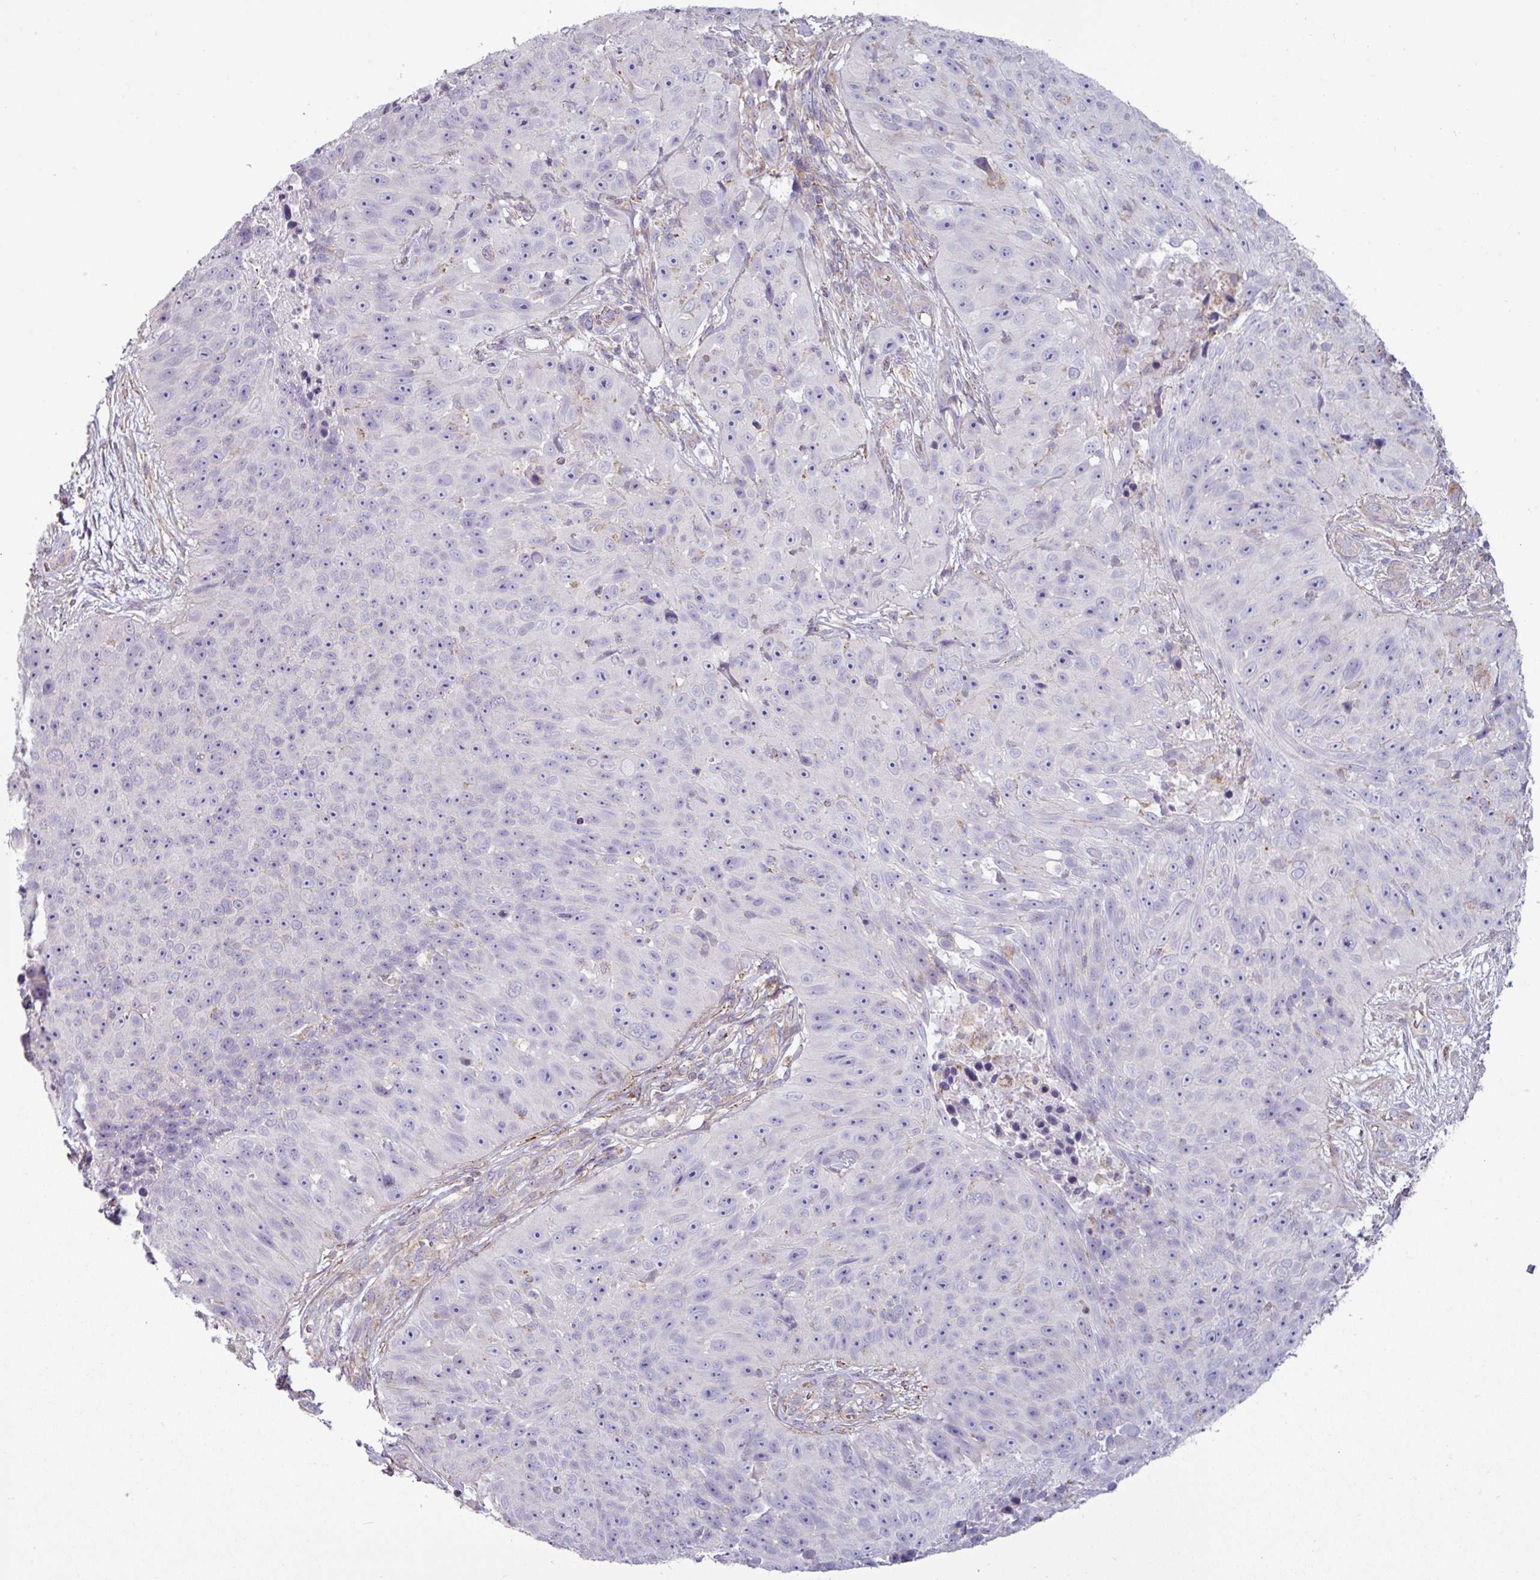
{"staining": {"intensity": "negative", "quantity": "none", "location": "none"}, "tissue": "skin cancer", "cell_type": "Tumor cells", "image_type": "cancer", "snomed": [{"axis": "morphology", "description": "Squamous cell carcinoma, NOS"}, {"axis": "topography", "description": "Skin"}], "caption": "There is no significant positivity in tumor cells of skin squamous cell carcinoma. (Brightfield microscopy of DAB (3,3'-diaminobenzidine) IHC at high magnification).", "gene": "BTN2A2", "patient": {"sex": "female", "age": 87}}